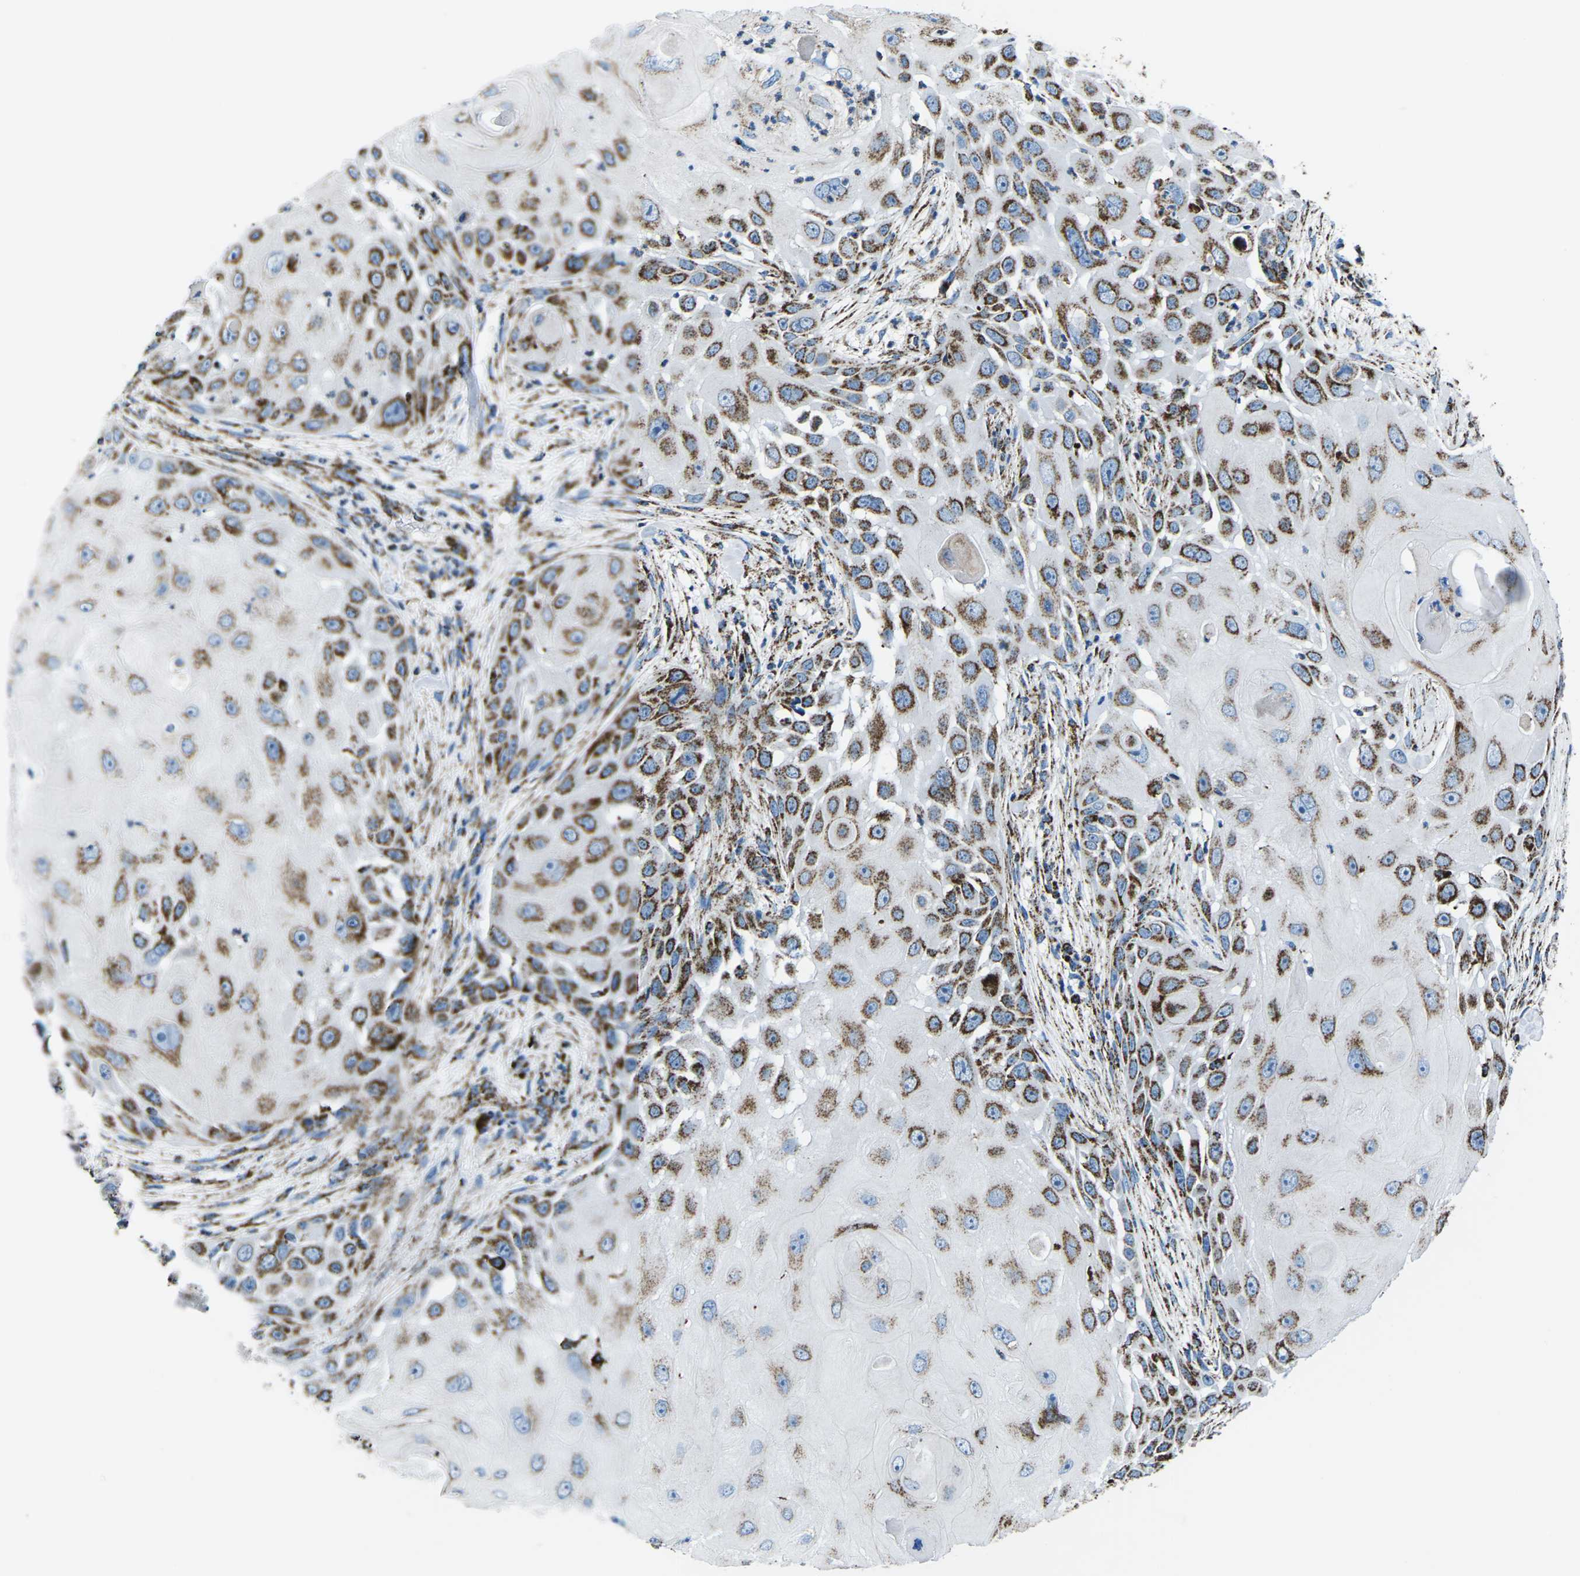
{"staining": {"intensity": "strong", "quantity": "25%-75%", "location": "cytoplasmic/membranous"}, "tissue": "skin cancer", "cell_type": "Tumor cells", "image_type": "cancer", "snomed": [{"axis": "morphology", "description": "Squamous cell carcinoma, NOS"}, {"axis": "topography", "description": "Skin"}], "caption": "IHC image of skin cancer (squamous cell carcinoma) stained for a protein (brown), which reveals high levels of strong cytoplasmic/membranous expression in approximately 25%-75% of tumor cells.", "gene": "MT-CO2", "patient": {"sex": "female", "age": 44}}